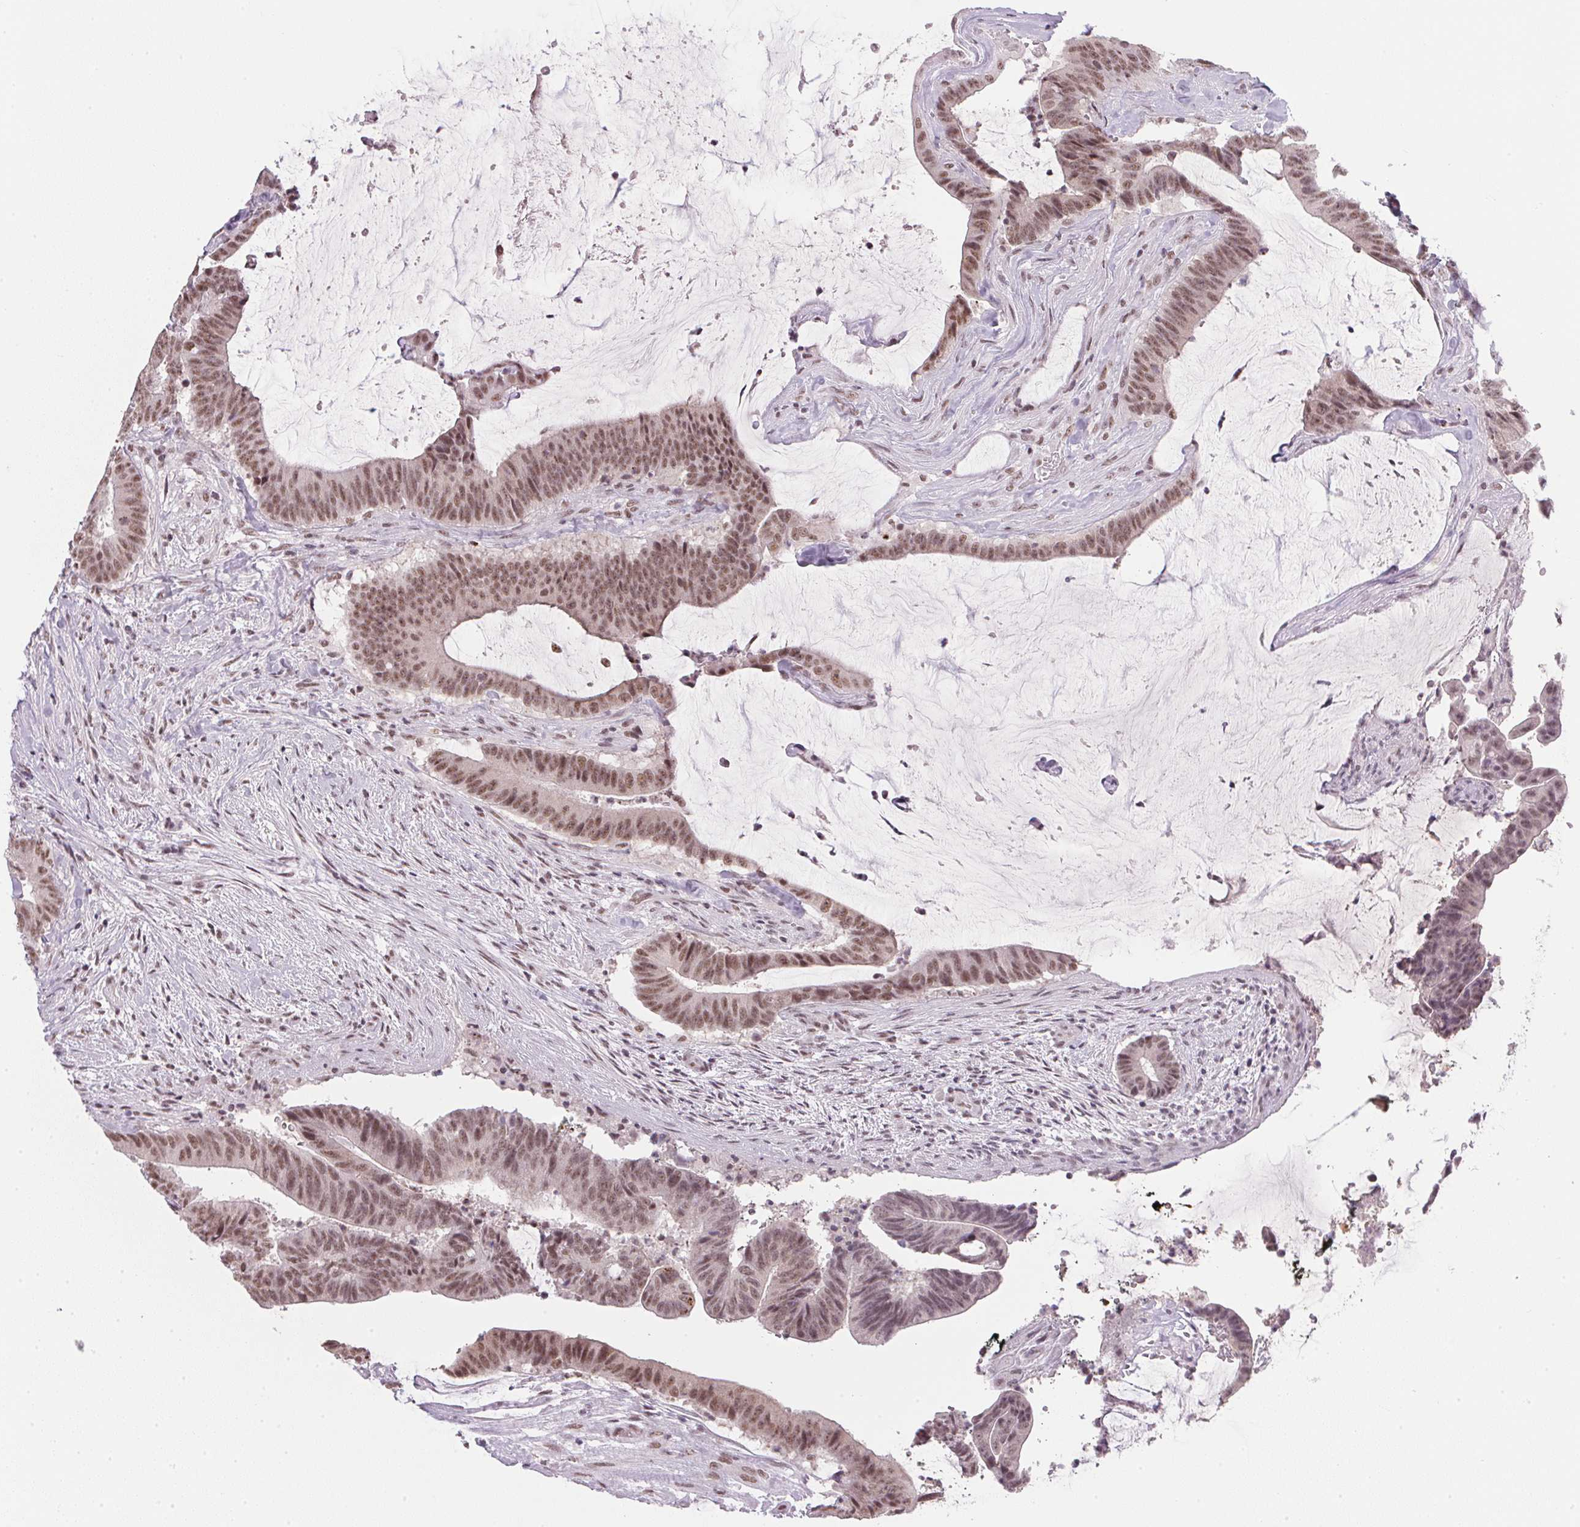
{"staining": {"intensity": "moderate", "quantity": ">75%", "location": "nuclear"}, "tissue": "colorectal cancer", "cell_type": "Tumor cells", "image_type": "cancer", "snomed": [{"axis": "morphology", "description": "Adenocarcinoma, NOS"}, {"axis": "topography", "description": "Colon"}], "caption": "A high-resolution photomicrograph shows immunohistochemistry (IHC) staining of colorectal cancer (adenocarcinoma), which reveals moderate nuclear staining in approximately >75% of tumor cells.", "gene": "SRSF7", "patient": {"sex": "female", "age": 43}}